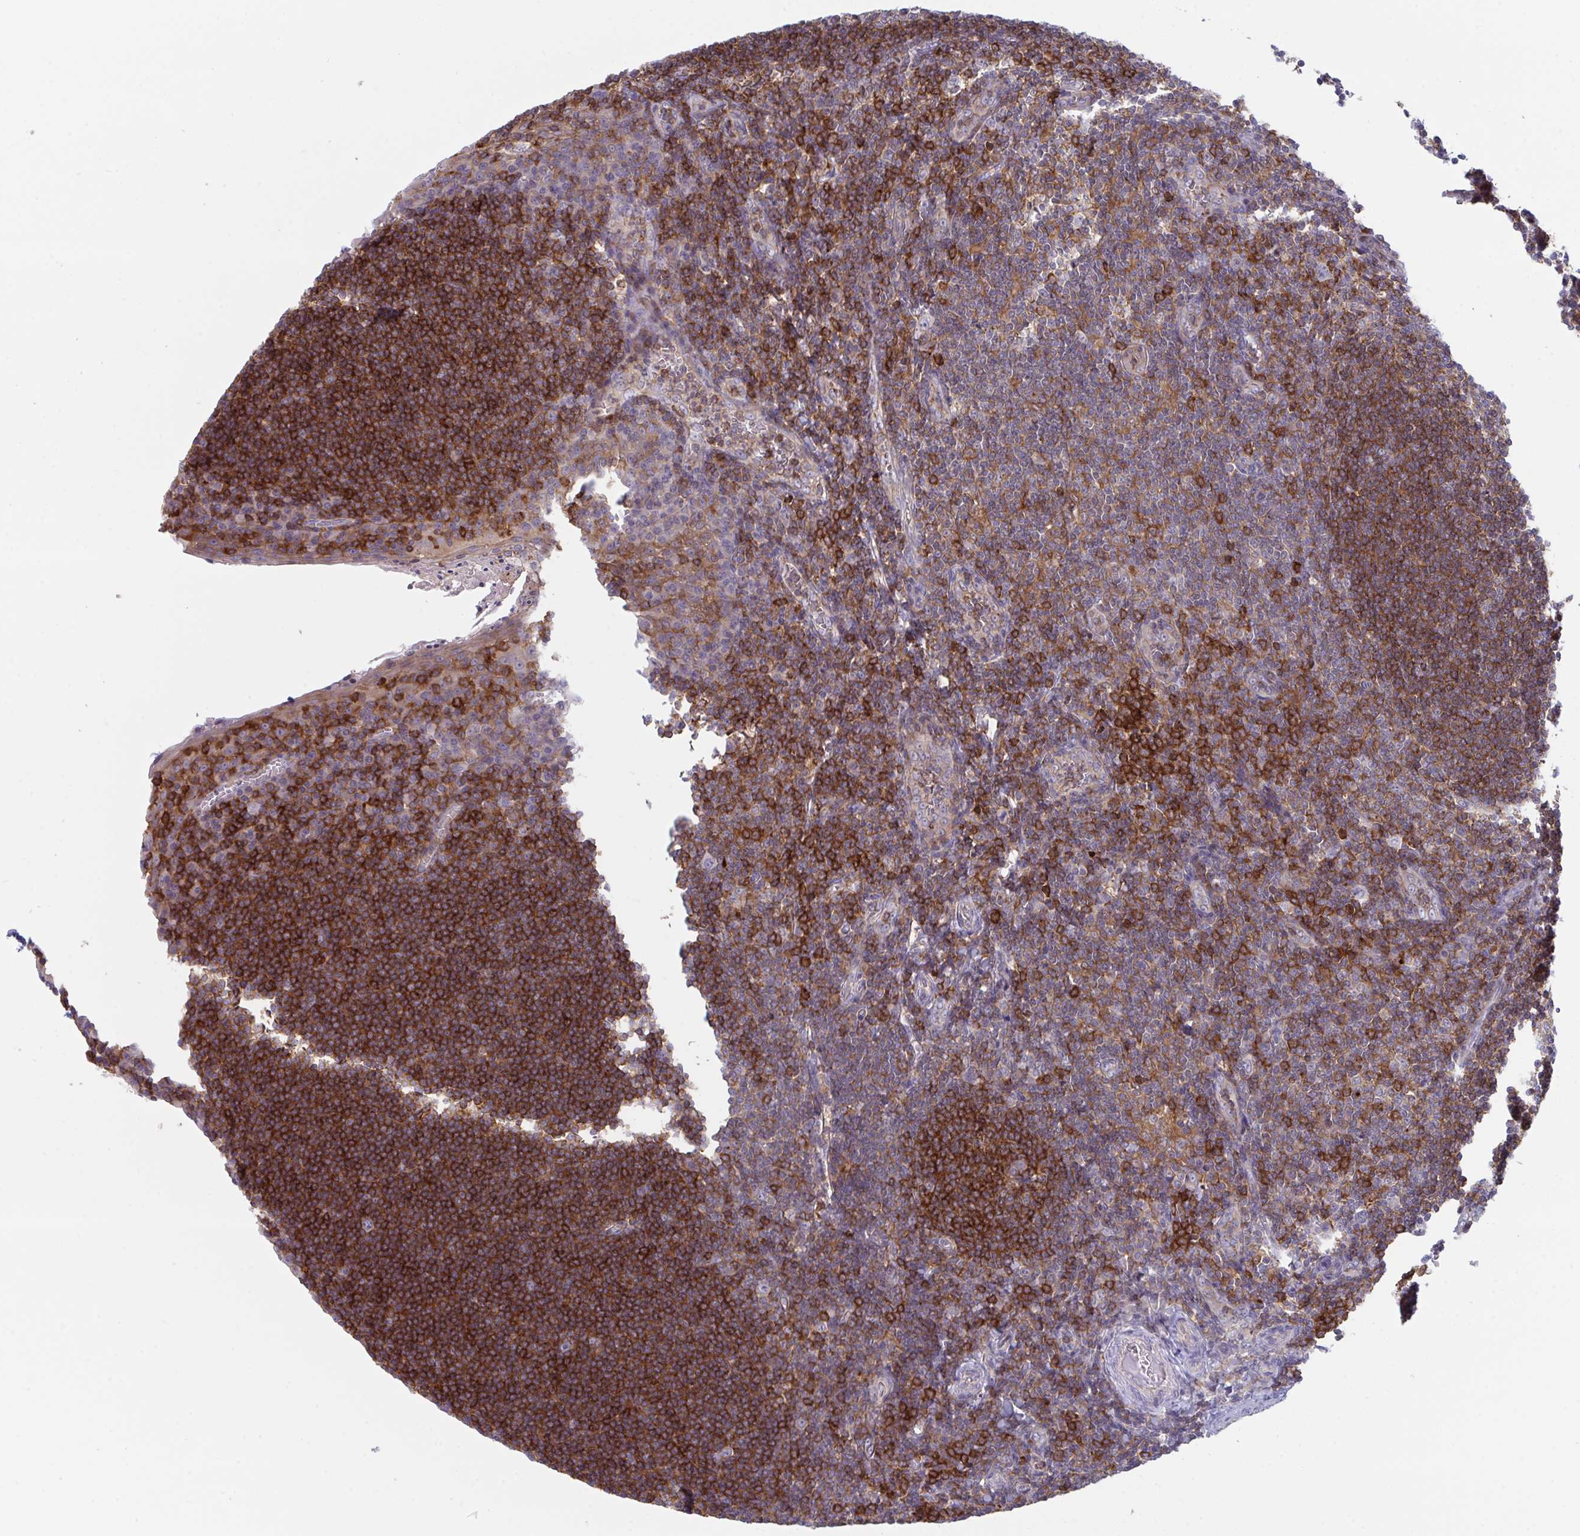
{"staining": {"intensity": "strong", "quantity": ">75%", "location": "cytoplasmic/membranous"}, "tissue": "tonsil", "cell_type": "Germinal center cells", "image_type": "normal", "snomed": [{"axis": "morphology", "description": "Normal tissue, NOS"}, {"axis": "topography", "description": "Tonsil"}], "caption": "Unremarkable tonsil shows strong cytoplasmic/membranous staining in about >75% of germinal center cells (DAB = brown stain, brightfield microscopy at high magnification)..", "gene": "DISP2", "patient": {"sex": "male", "age": 27}}